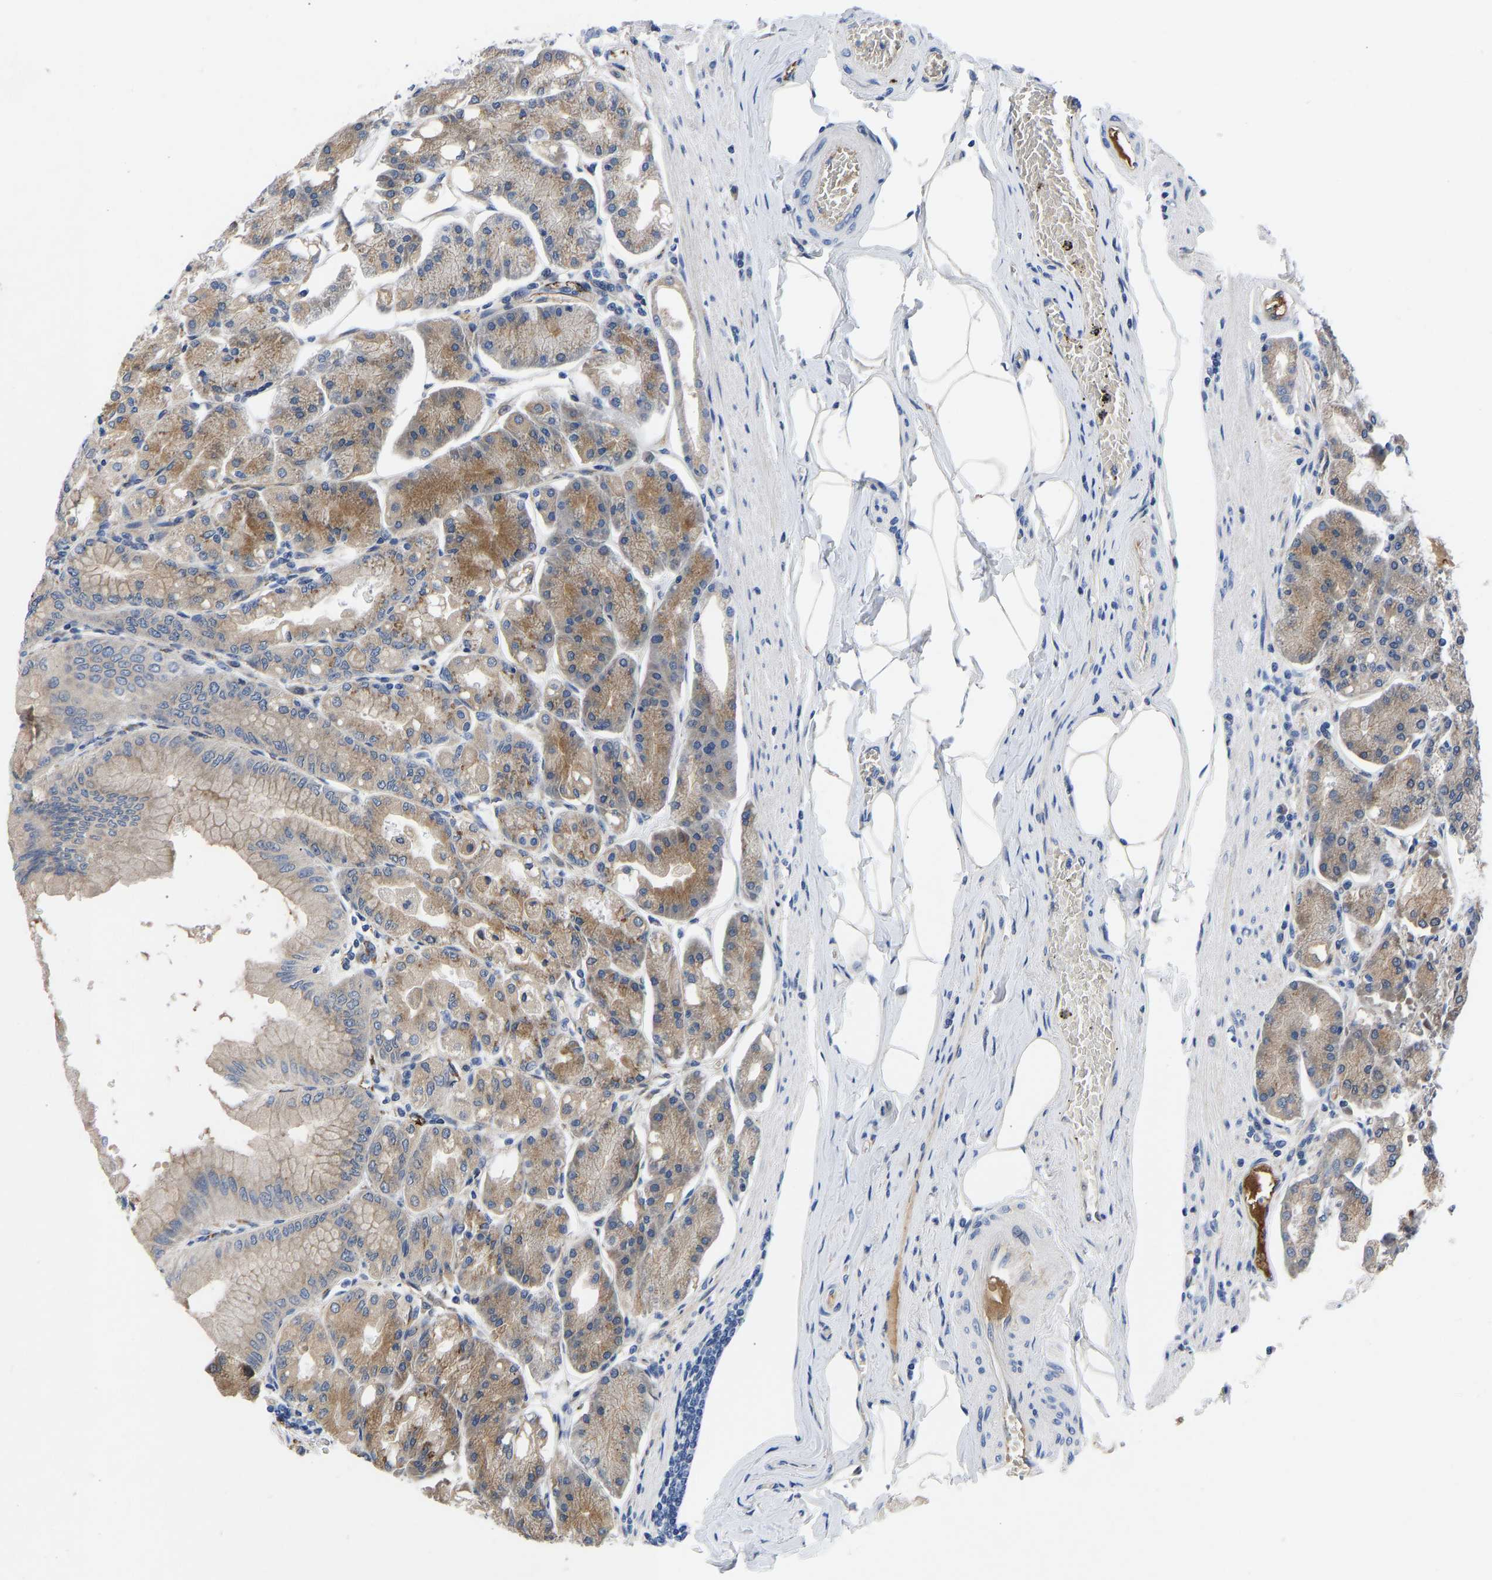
{"staining": {"intensity": "moderate", "quantity": ">75%", "location": "cytoplasmic/membranous"}, "tissue": "stomach", "cell_type": "Glandular cells", "image_type": "normal", "snomed": [{"axis": "morphology", "description": "Normal tissue, NOS"}, {"axis": "topography", "description": "Stomach, lower"}], "caption": "IHC histopathology image of unremarkable stomach: human stomach stained using immunohistochemistry shows medium levels of moderate protein expression localized specifically in the cytoplasmic/membranous of glandular cells, appearing as a cytoplasmic/membranous brown color.", "gene": "FRRS1", "patient": {"sex": "male", "age": 71}}